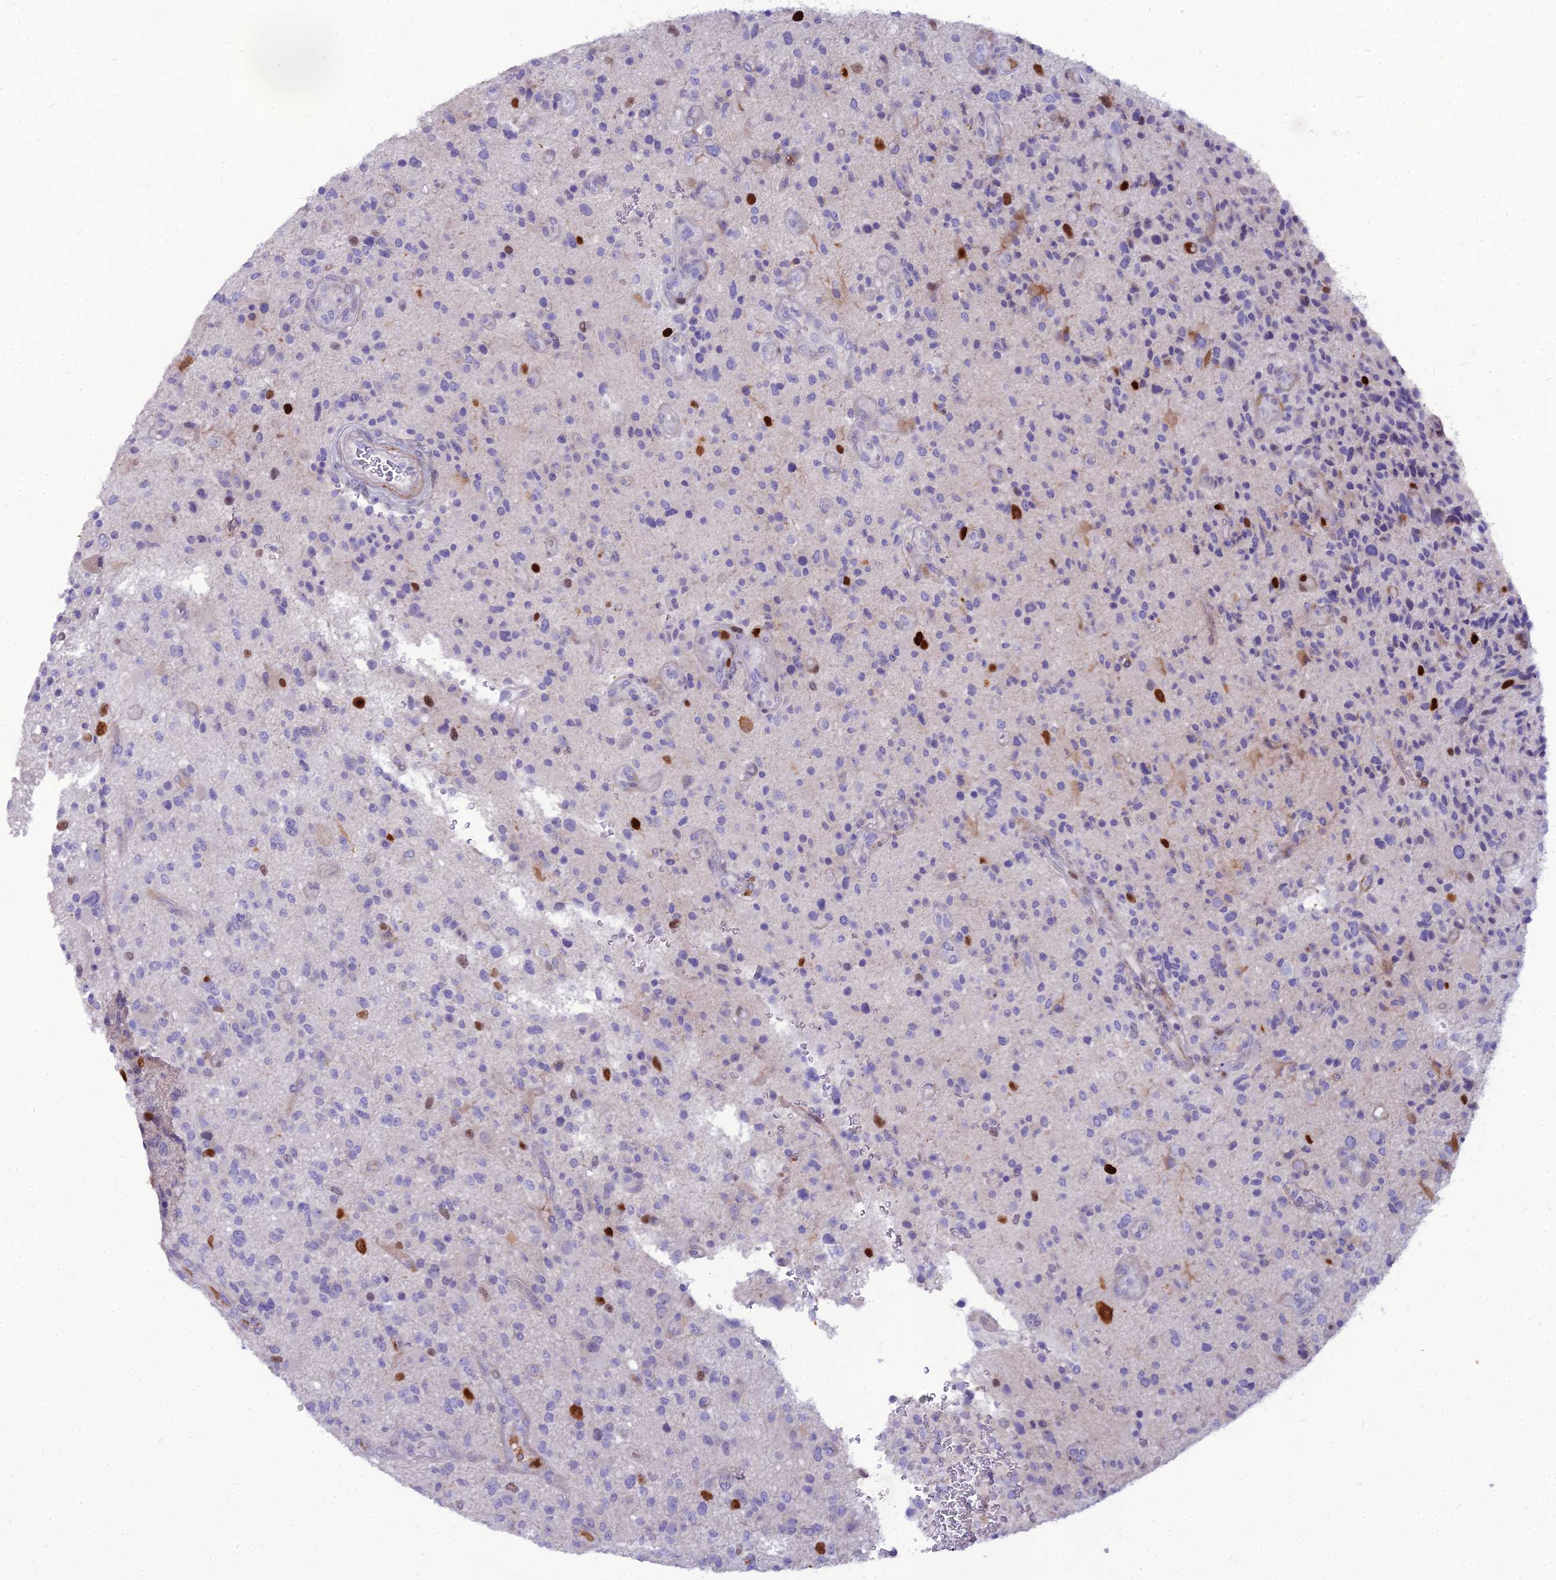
{"staining": {"intensity": "strong", "quantity": "<25%", "location": "nuclear"}, "tissue": "glioma", "cell_type": "Tumor cells", "image_type": "cancer", "snomed": [{"axis": "morphology", "description": "Glioma, malignant, High grade"}, {"axis": "topography", "description": "Brain"}], "caption": "Glioma was stained to show a protein in brown. There is medium levels of strong nuclear positivity in about <25% of tumor cells.", "gene": "NUSAP1", "patient": {"sex": "male", "age": 47}}